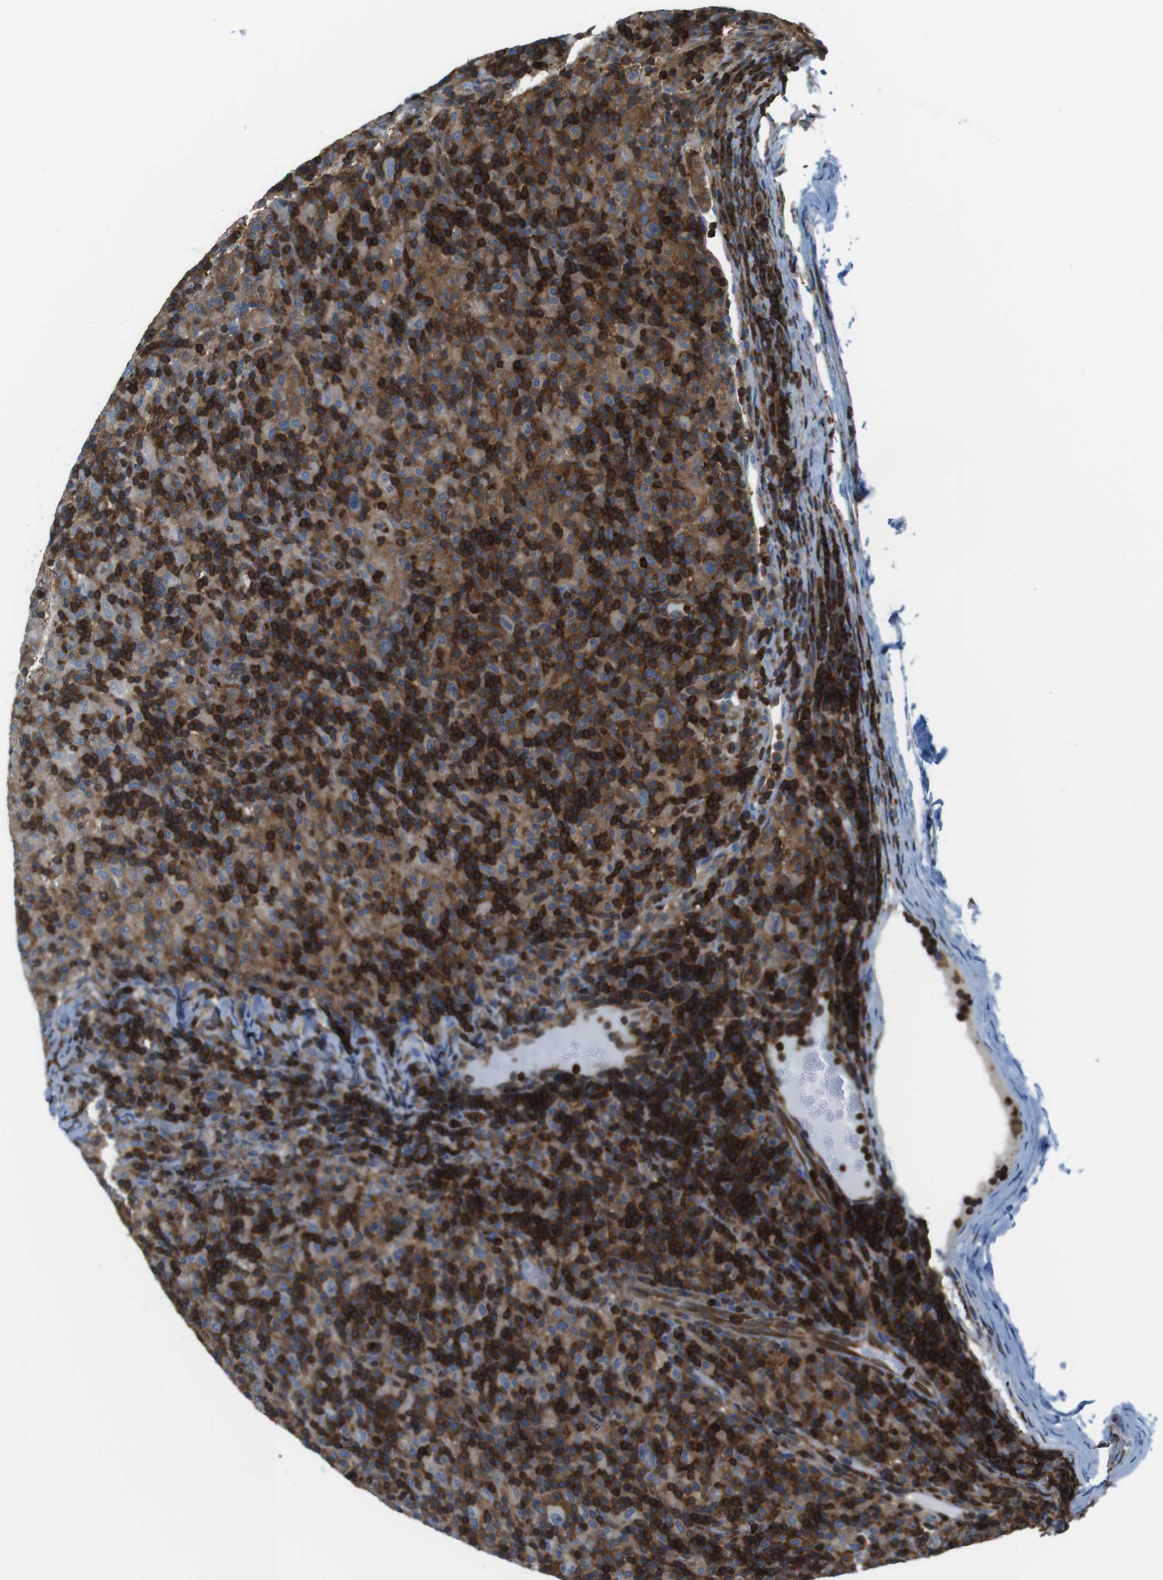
{"staining": {"intensity": "weak", "quantity": "<25%", "location": "cytoplasmic/membranous"}, "tissue": "lymphoma", "cell_type": "Tumor cells", "image_type": "cancer", "snomed": [{"axis": "morphology", "description": "Hodgkin's disease, NOS"}, {"axis": "topography", "description": "Lymph node"}], "caption": "High magnification brightfield microscopy of lymphoma stained with DAB (brown) and counterstained with hematoxylin (blue): tumor cells show no significant staining.", "gene": "TES", "patient": {"sex": "male", "age": 70}}